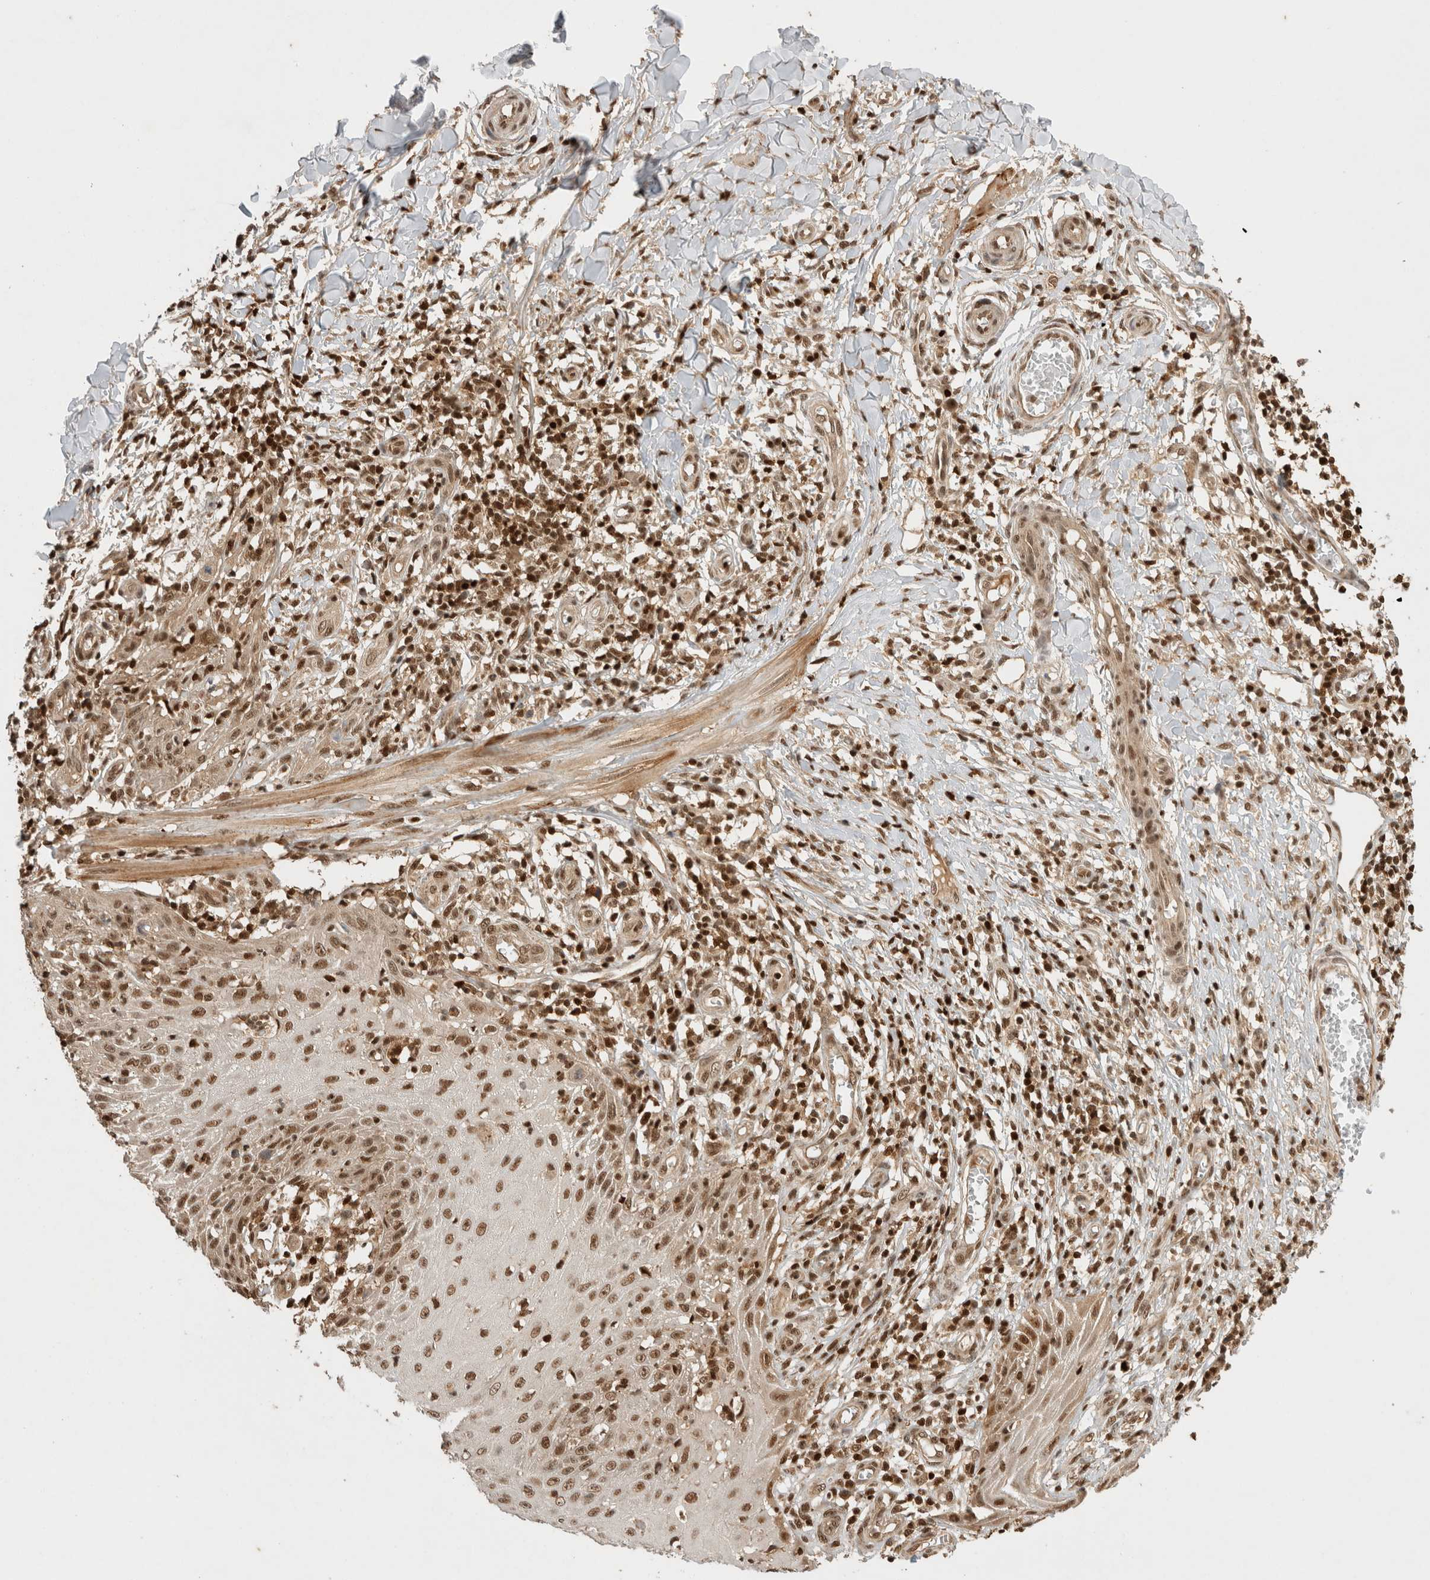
{"staining": {"intensity": "moderate", "quantity": ">75%", "location": "nuclear"}, "tissue": "skin cancer", "cell_type": "Tumor cells", "image_type": "cancer", "snomed": [{"axis": "morphology", "description": "Squamous cell carcinoma, NOS"}, {"axis": "topography", "description": "Skin"}], "caption": "Immunohistochemistry image of neoplastic tissue: skin squamous cell carcinoma stained using immunohistochemistry (IHC) displays medium levels of moderate protein expression localized specifically in the nuclear of tumor cells, appearing as a nuclear brown color.", "gene": "SNRNP40", "patient": {"sex": "female", "age": 73}}